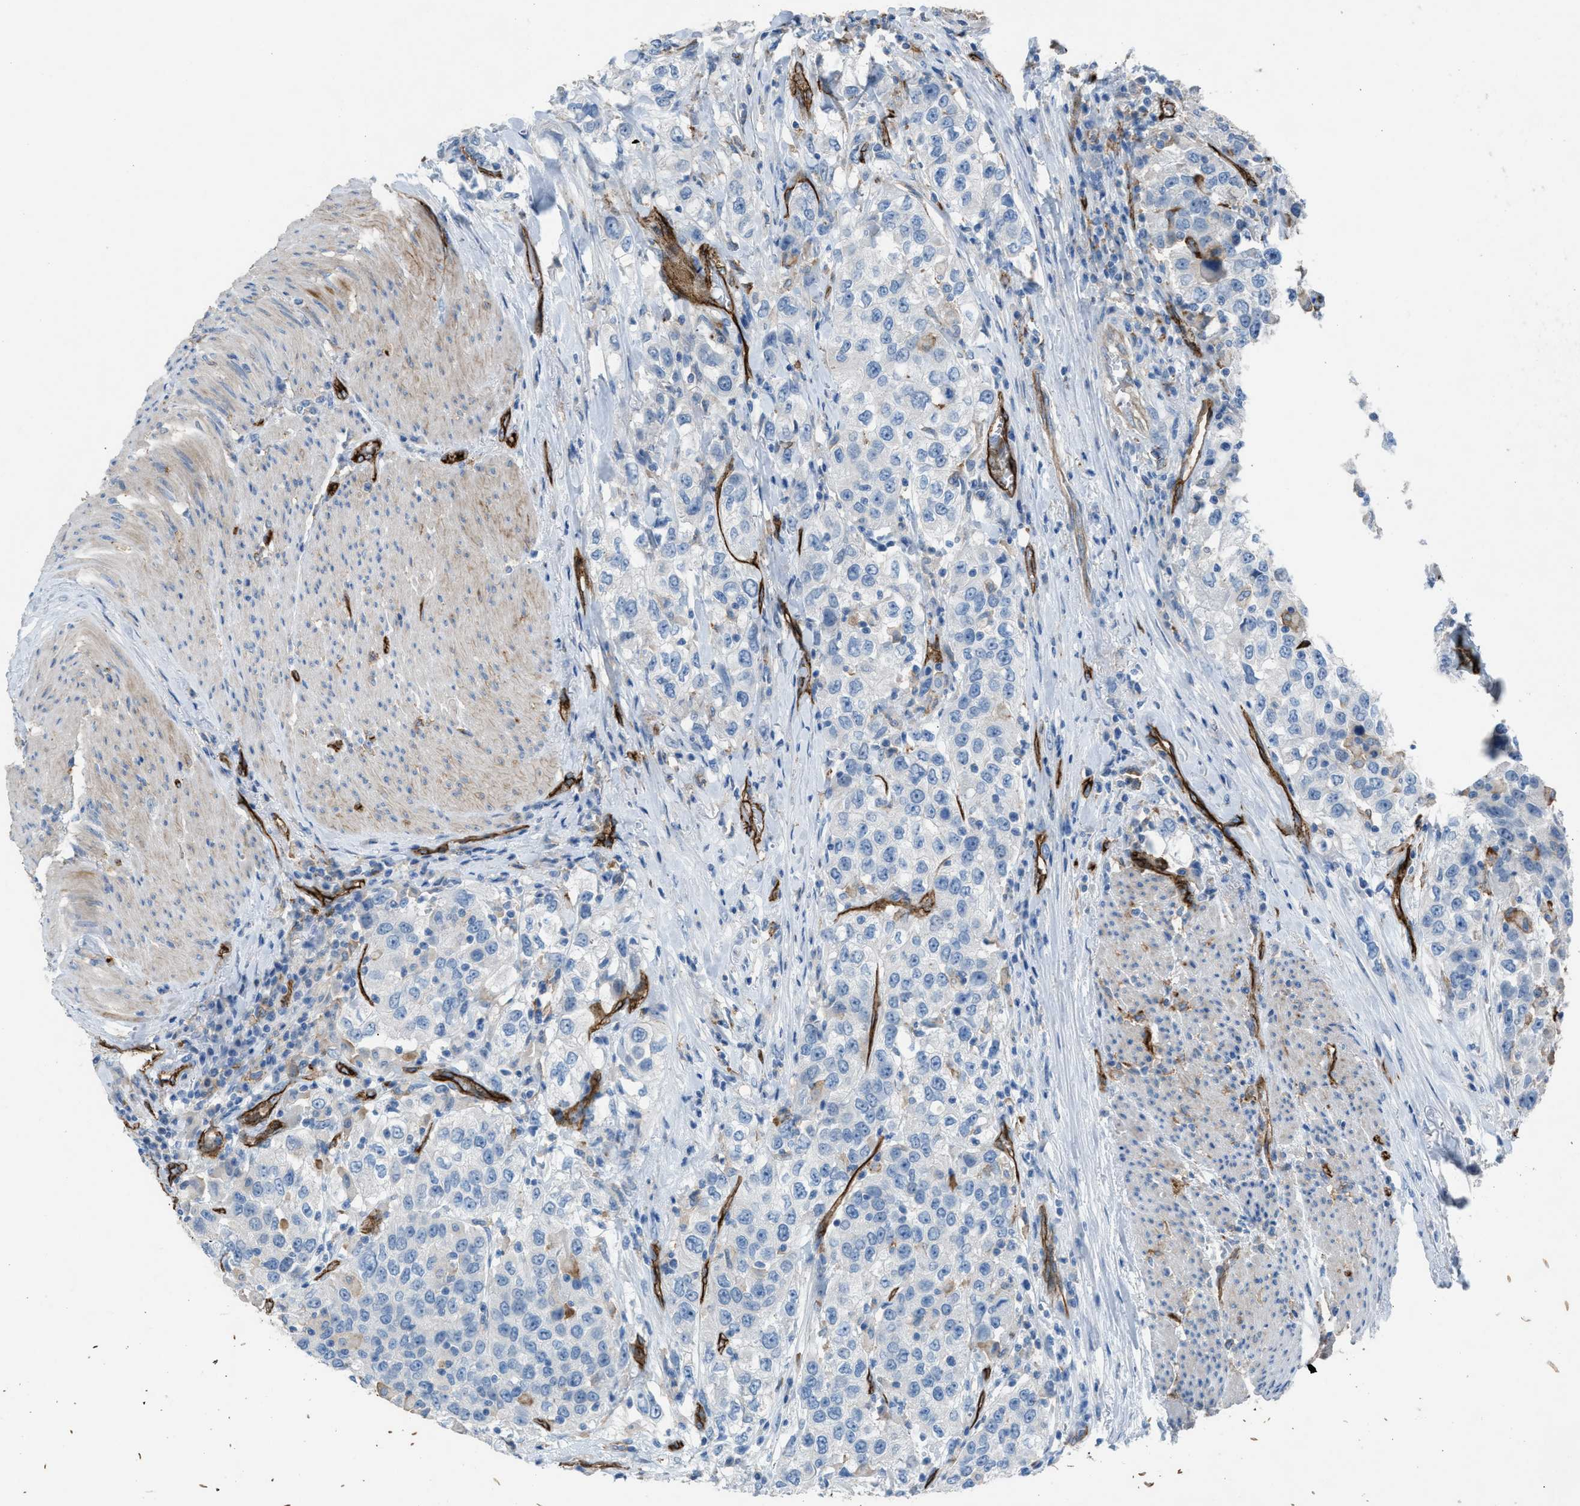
{"staining": {"intensity": "negative", "quantity": "none", "location": "none"}, "tissue": "urothelial cancer", "cell_type": "Tumor cells", "image_type": "cancer", "snomed": [{"axis": "morphology", "description": "Urothelial carcinoma, High grade"}, {"axis": "topography", "description": "Urinary bladder"}], "caption": "DAB immunohistochemical staining of human high-grade urothelial carcinoma demonstrates no significant positivity in tumor cells.", "gene": "DYSF", "patient": {"sex": "female", "age": 80}}